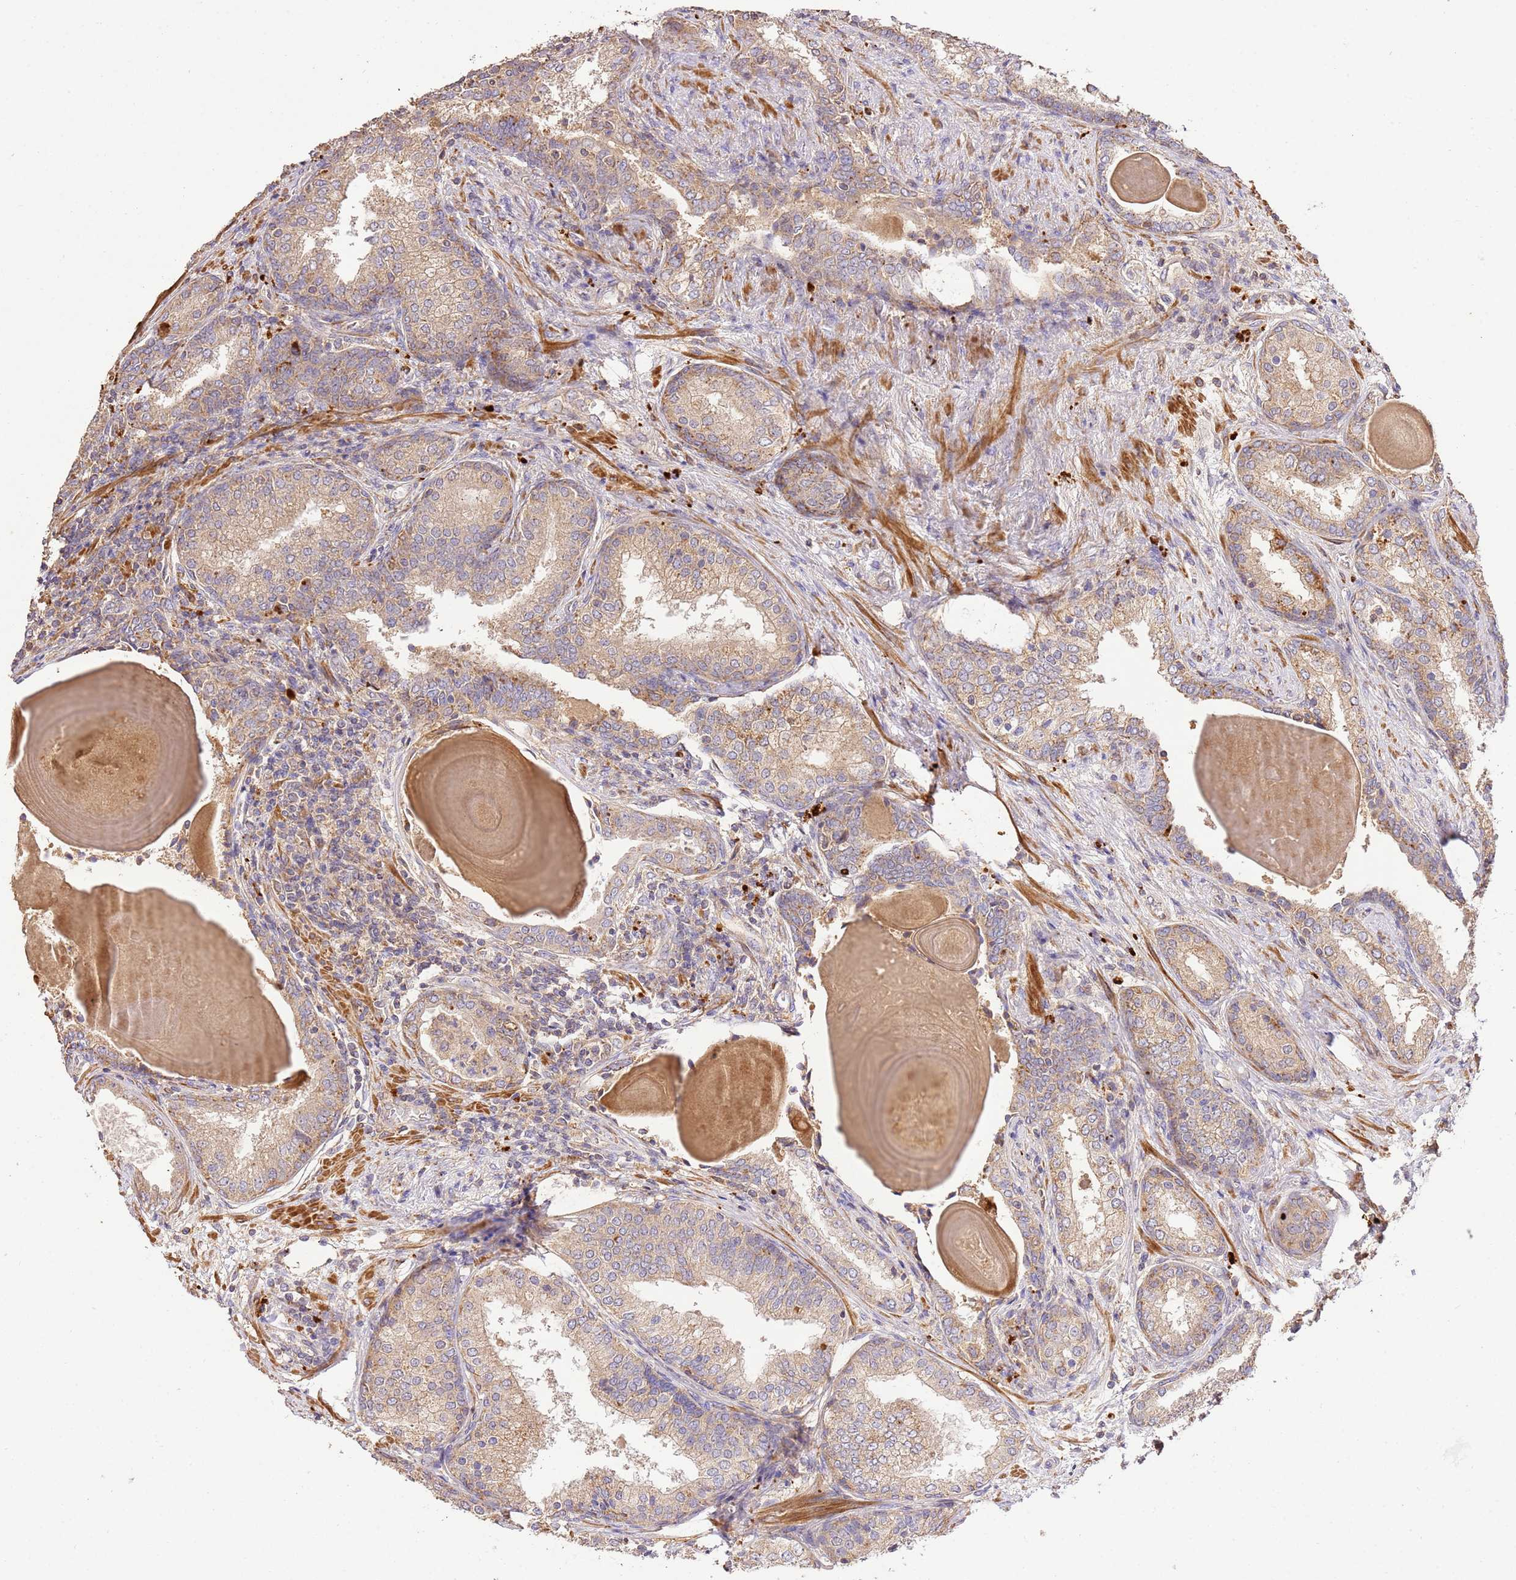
{"staining": {"intensity": "weak", "quantity": ">75%", "location": "cytoplasmic/membranous"}, "tissue": "prostate cancer", "cell_type": "Tumor cells", "image_type": "cancer", "snomed": [{"axis": "morphology", "description": "Adenocarcinoma, High grade"}, {"axis": "topography", "description": "Prostate"}], "caption": "A brown stain highlights weak cytoplasmic/membranous positivity of a protein in human prostate cancer (adenocarcinoma (high-grade)) tumor cells. (DAB (3,3'-diaminobenzidine) = brown stain, brightfield microscopy at high magnification).", "gene": "CEP55", "patient": {"sex": "male", "age": 63}}